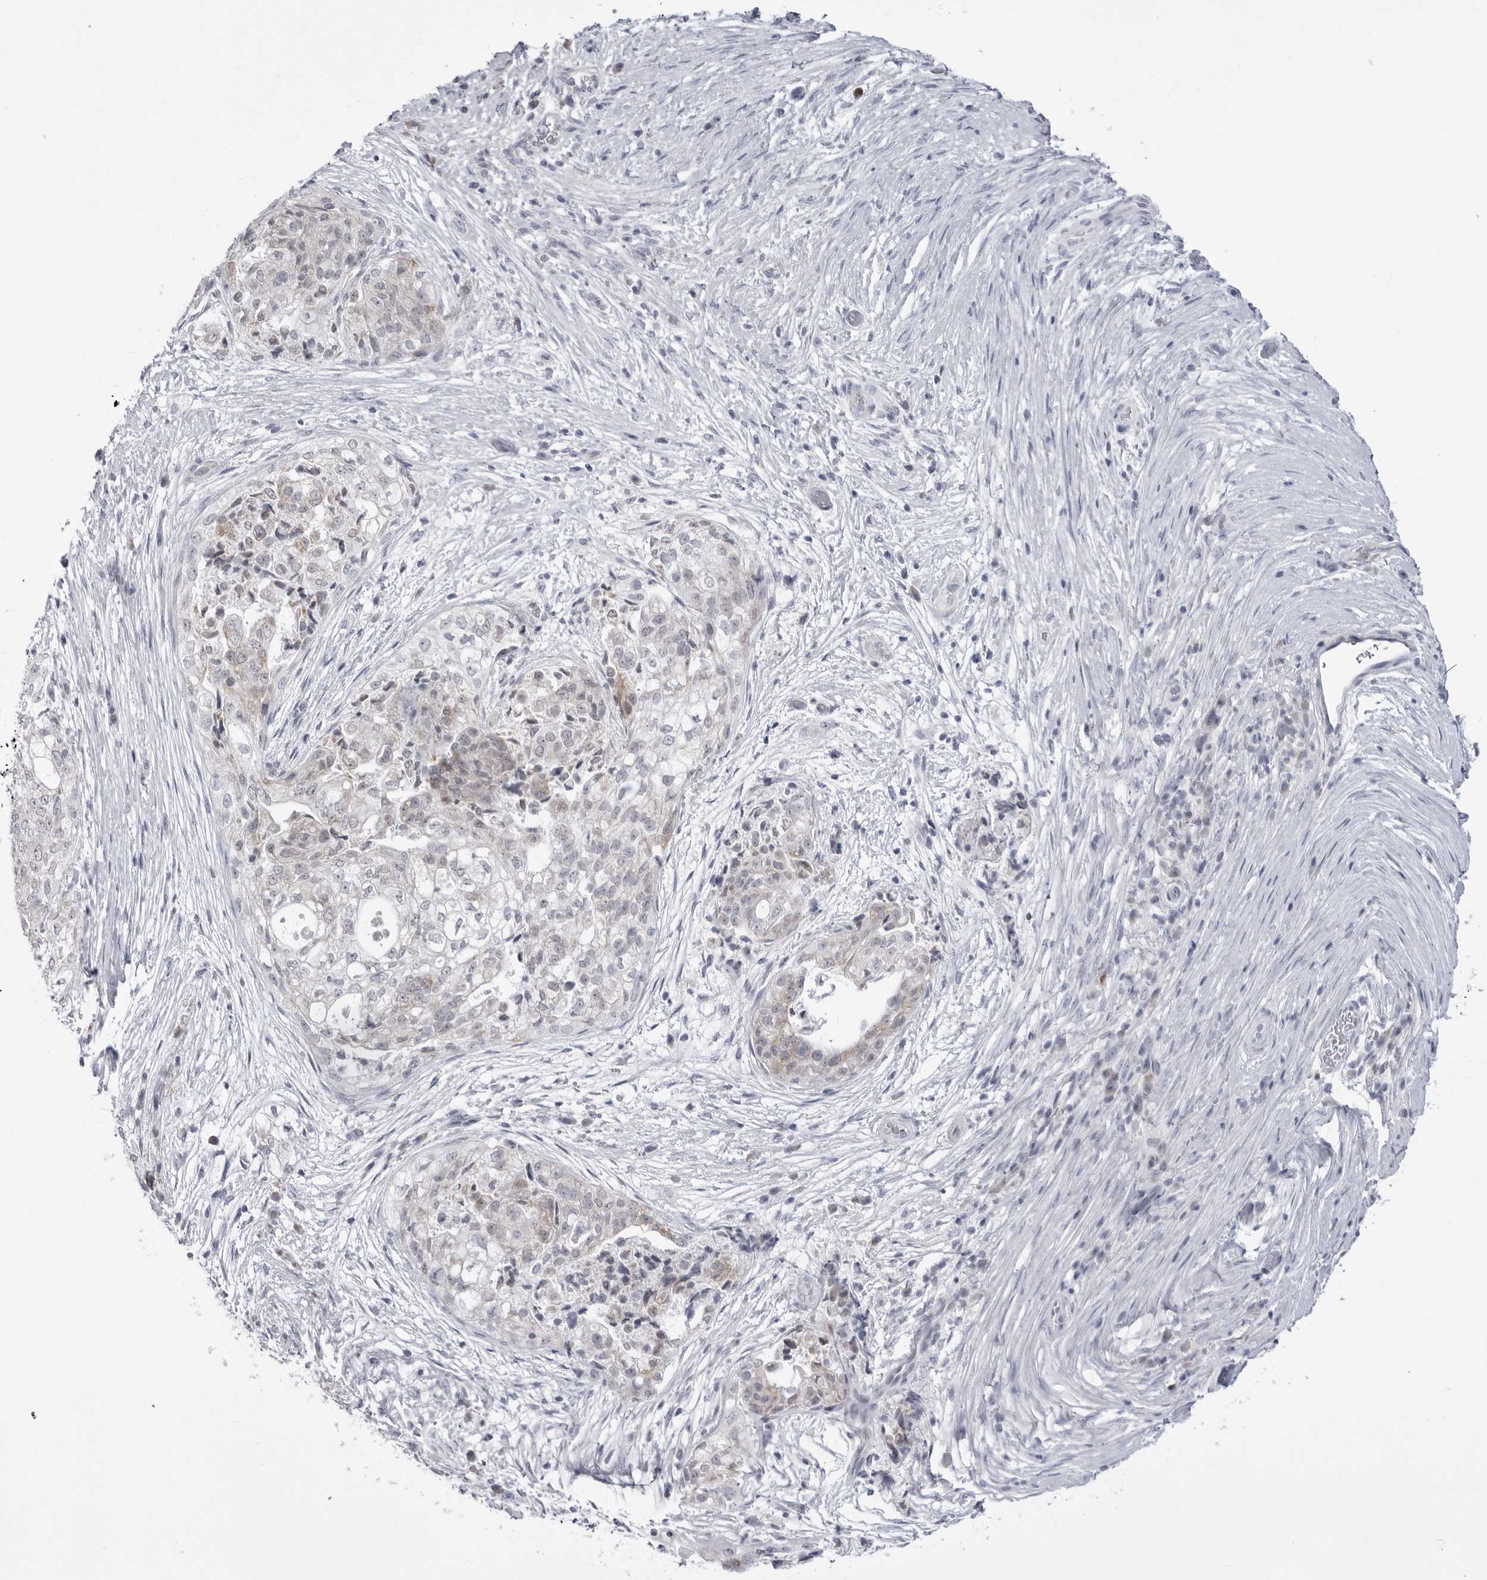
{"staining": {"intensity": "negative", "quantity": "none", "location": "none"}, "tissue": "pancreatic cancer", "cell_type": "Tumor cells", "image_type": "cancer", "snomed": [{"axis": "morphology", "description": "Adenocarcinoma, NOS"}, {"axis": "topography", "description": "Pancreas"}], "caption": "The photomicrograph exhibits no significant staining in tumor cells of adenocarcinoma (pancreatic).", "gene": "FH", "patient": {"sex": "male", "age": 72}}